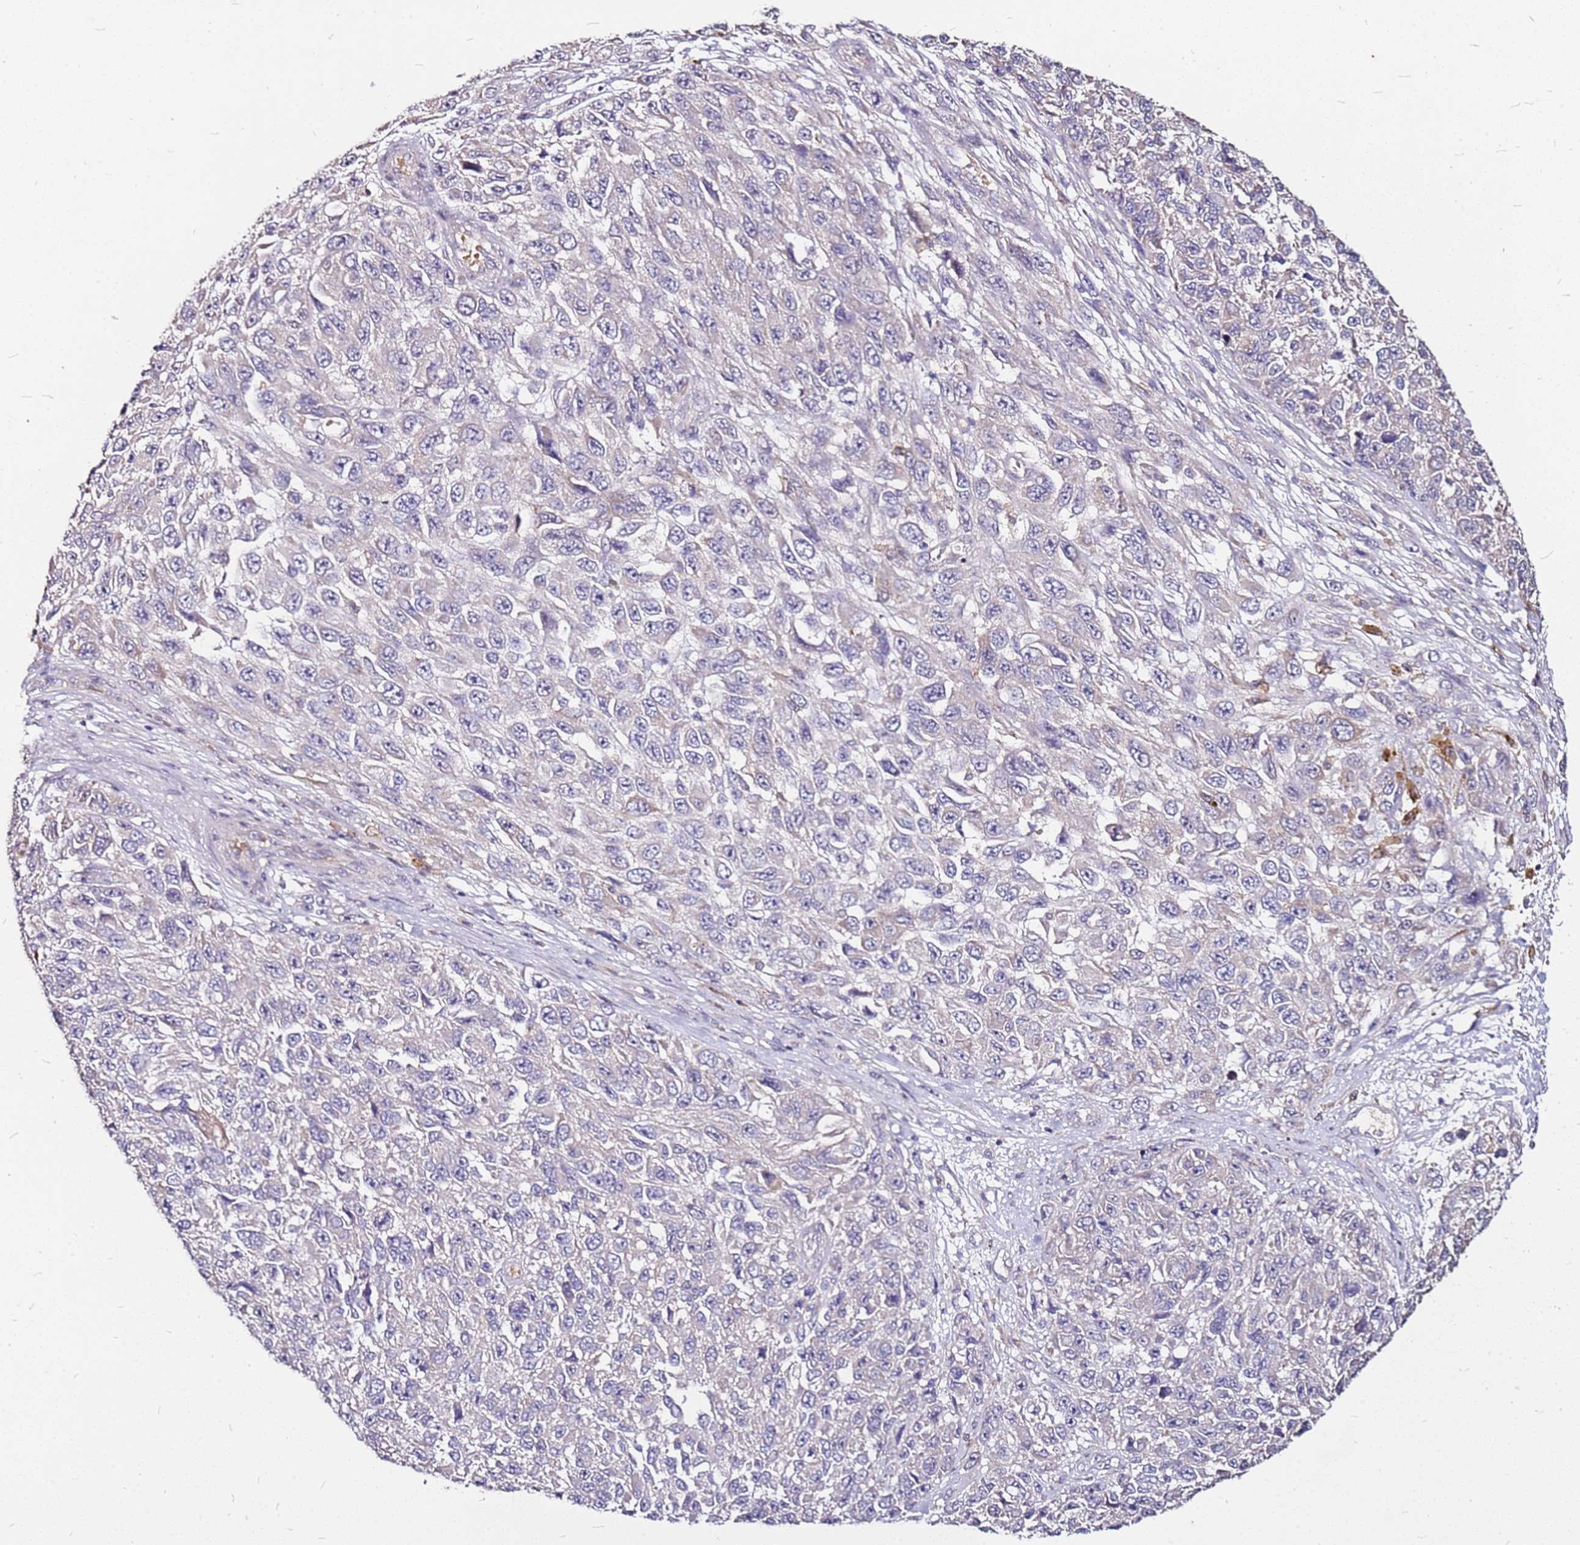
{"staining": {"intensity": "negative", "quantity": "none", "location": "none"}, "tissue": "melanoma", "cell_type": "Tumor cells", "image_type": "cancer", "snomed": [{"axis": "morphology", "description": "Normal tissue, NOS"}, {"axis": "morphology", "description": "Malignant melanoma, NOS"}, {"axis": "topography", "description": "Skin"}], "caption": "Tumor cells show no significant positivity in melanoma. (Immunohistochemistry, brightfield microscopy, high magnification).", "gene": "DCDC2C", "patient": {"sex": "female", "age": 96}}